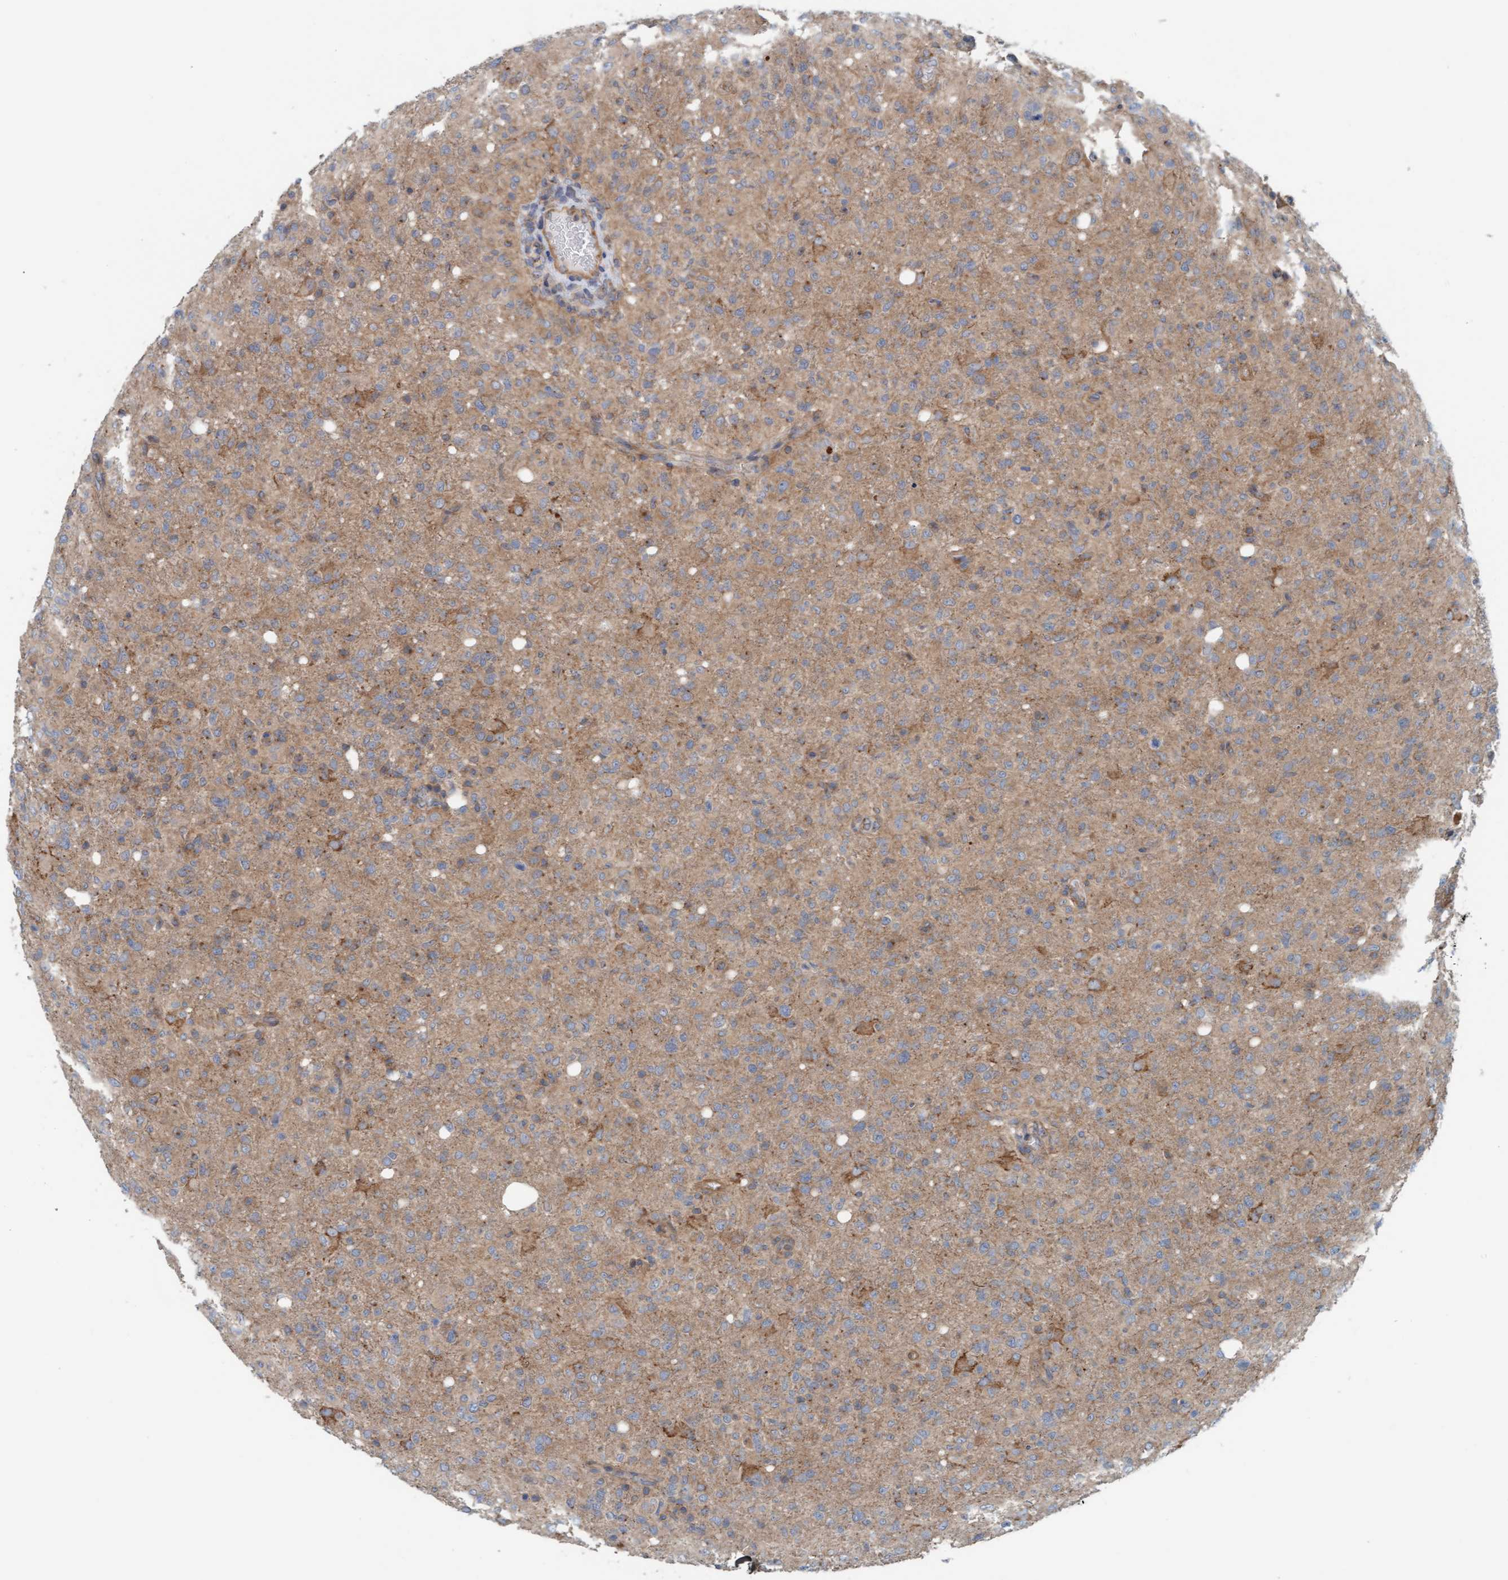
{"staining": {"intensity": "weak", "quantity": "25%-75%", "location": "cytoplasmic/membranous"}, "tissue": "glioma", "cell_type": "Tumor cells", "image_type": "cancer", "snomed": [{"axis": "morphology", "description": "Glioma, malignant, High grade"}, {"axis": "topography", "description": "Brain"}], "caption": "This photomicrograph demonstrates malignant glioma (high-grade) stained with immunohistochemistry to label a protein in brown. The cytoplasmic/membranous of tumor cells show weak positivity for the protein. Nuclei are counter-stained blue.", "gene": "UBAP1", "patient": {"sex": "female", "age": 57}}